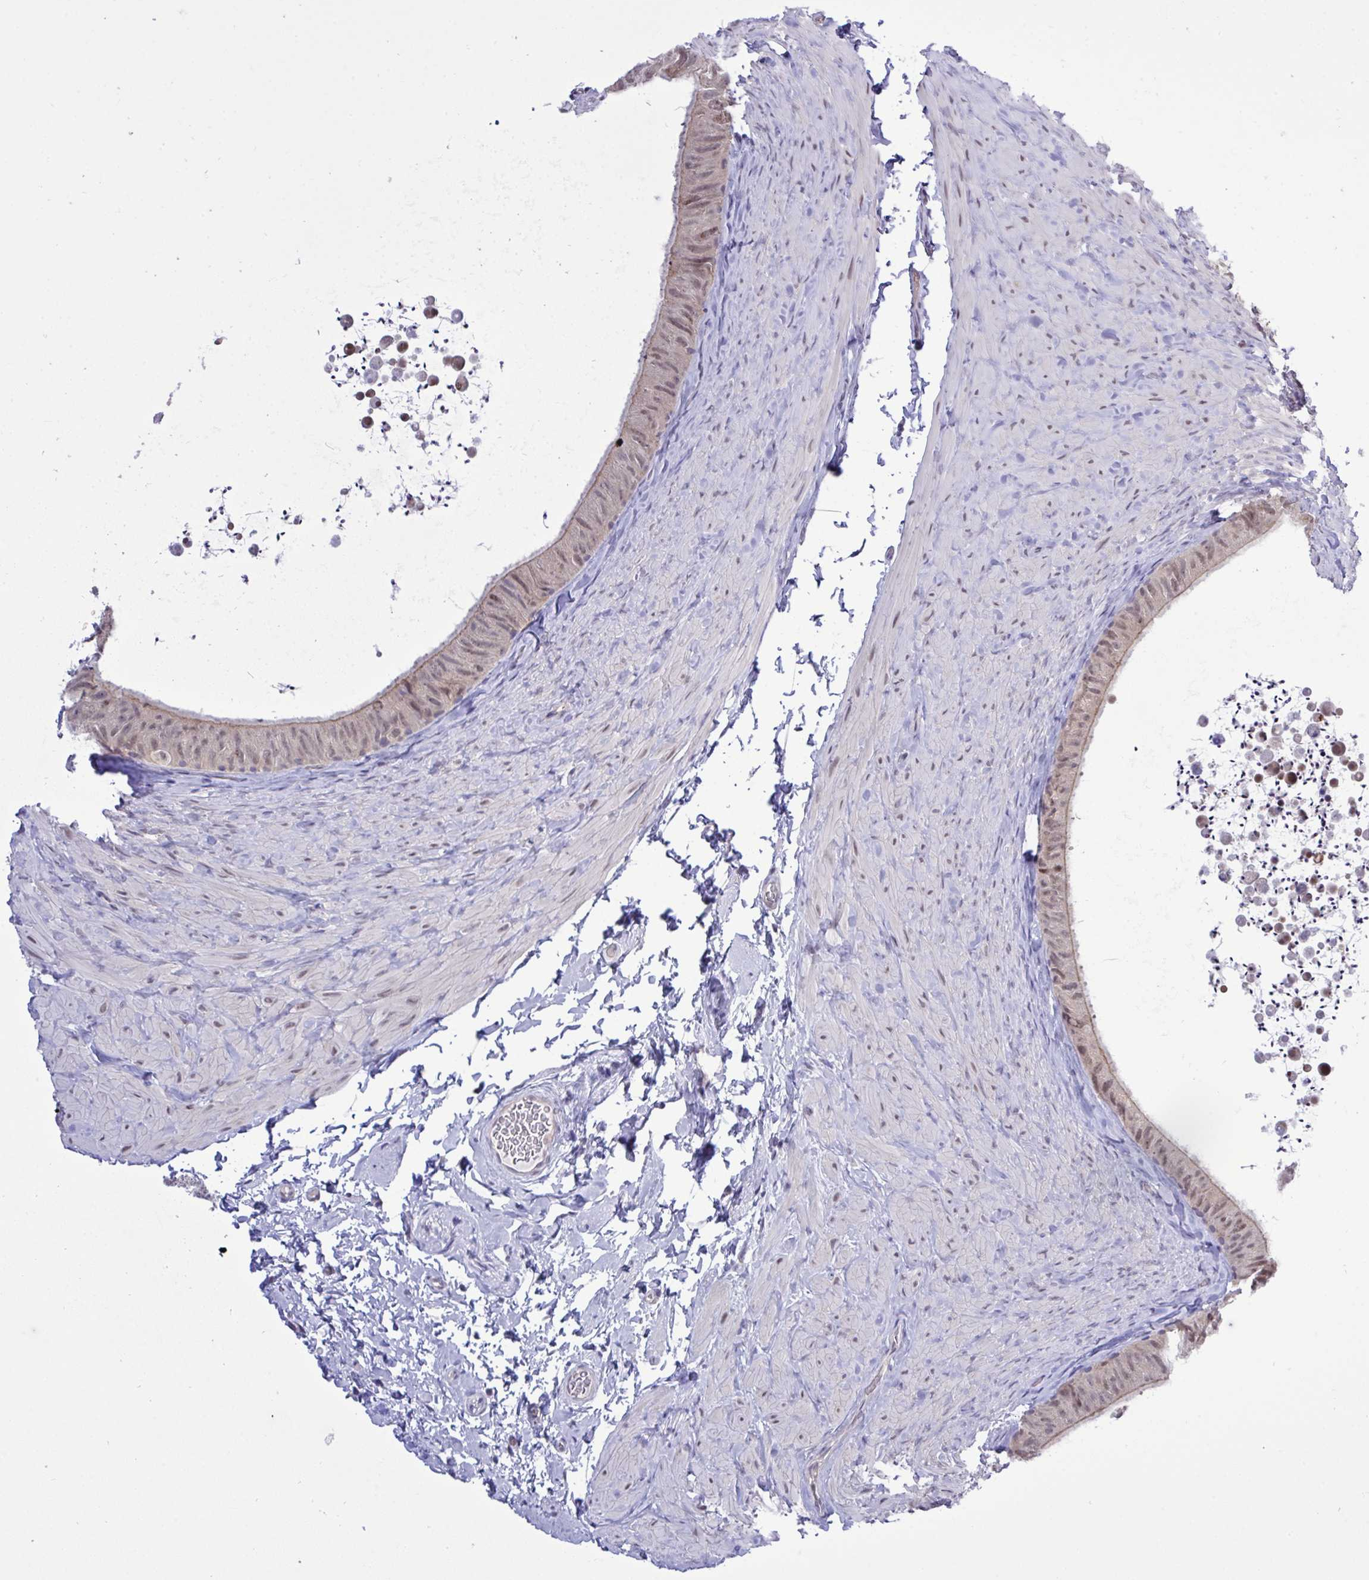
{"staining": {"intensity": "weak", "quantity": "25%-75%", "location": "cytoplasmic/membranous,nuclear"}, "tissue": "epididymis", "cell_type": "Glandular cells", "image_type": "normal", "snomed": [{"axis": "morphology", "description": "Normal tissue, NOS"}, {"axis": "topography", "description": "Epididymis, spermatic cord, NOS"}, {"axis": "topography", "description": "Epididymis"}], "caption": "Protein expression analysis of normal epididymis reveals weak cytoplasmic/membranous,nuclear positivity in about 25%-75% of glandular cells. The staining was performed using DAB (3,3'-diaminobenzidine), with brown indicating positive protein expression. Nuclei are stained blue with hematoxylin.", "gene": "ZNF444", "patient": {"sex": "male", "age": 31}}